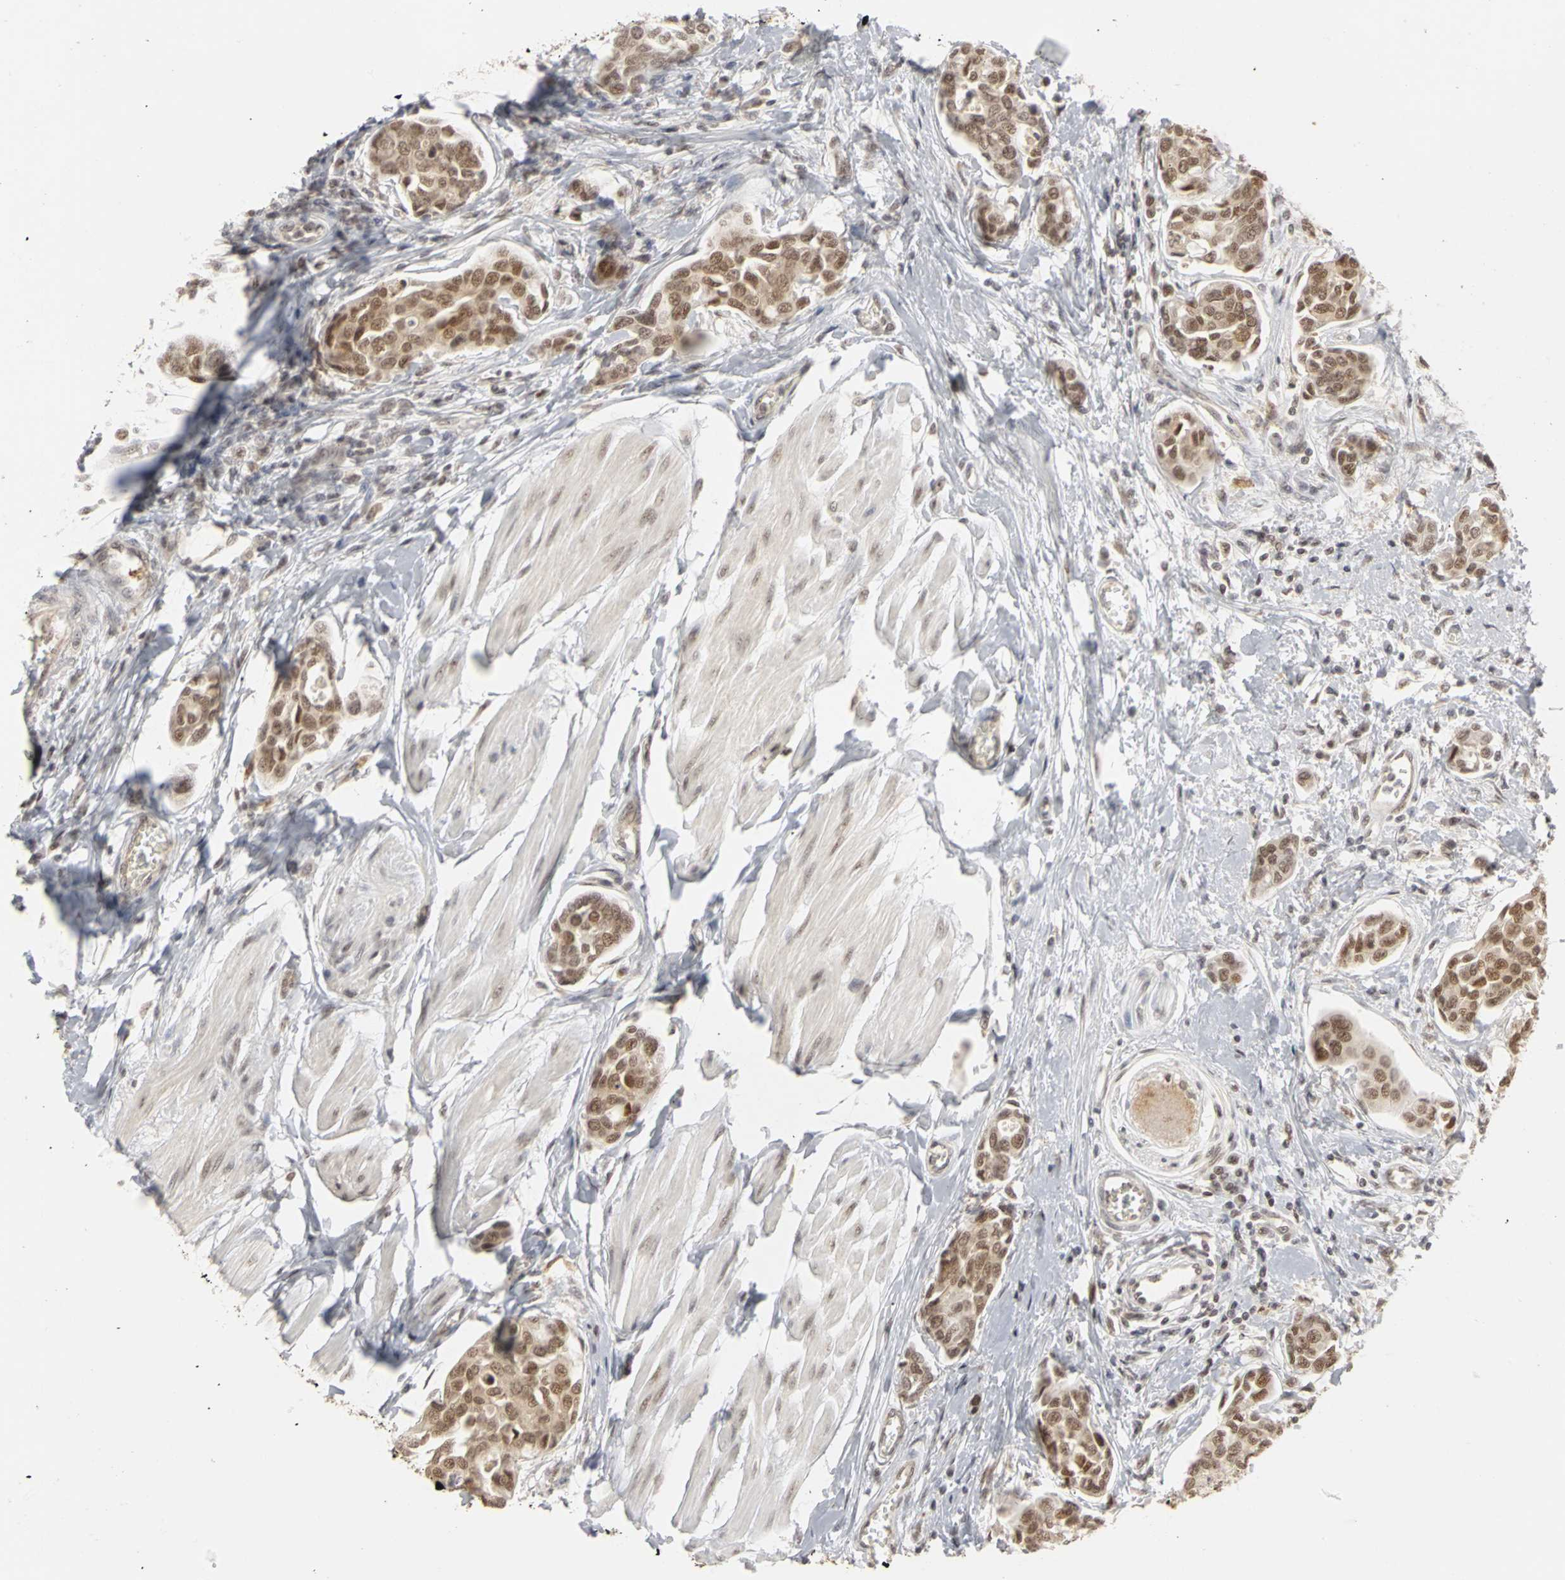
{"staining": {"intensity": "moderate", "quantity": ">75%", "location": "cytoplasmic/membranous,nuclear"}, "tissue": "urothelial cancer", "cell_type": "Tumor cells", "image_type": "cancer", "snomed": [{"axis": "morphology", "description": "Urothelial carcinoma, High grade"}, {"axis": "topography", "description": "Urinary bladder"}], "caption": "High-grade urothelial carcinoma was stained to show a protein in brown. There is medium levels of moderate cytoplasmic/membranous and nuclear expression in approximately >75% of tumor cells.", "gene": "CSNK2B", "patient": {"sex": "male", "age": 78}}